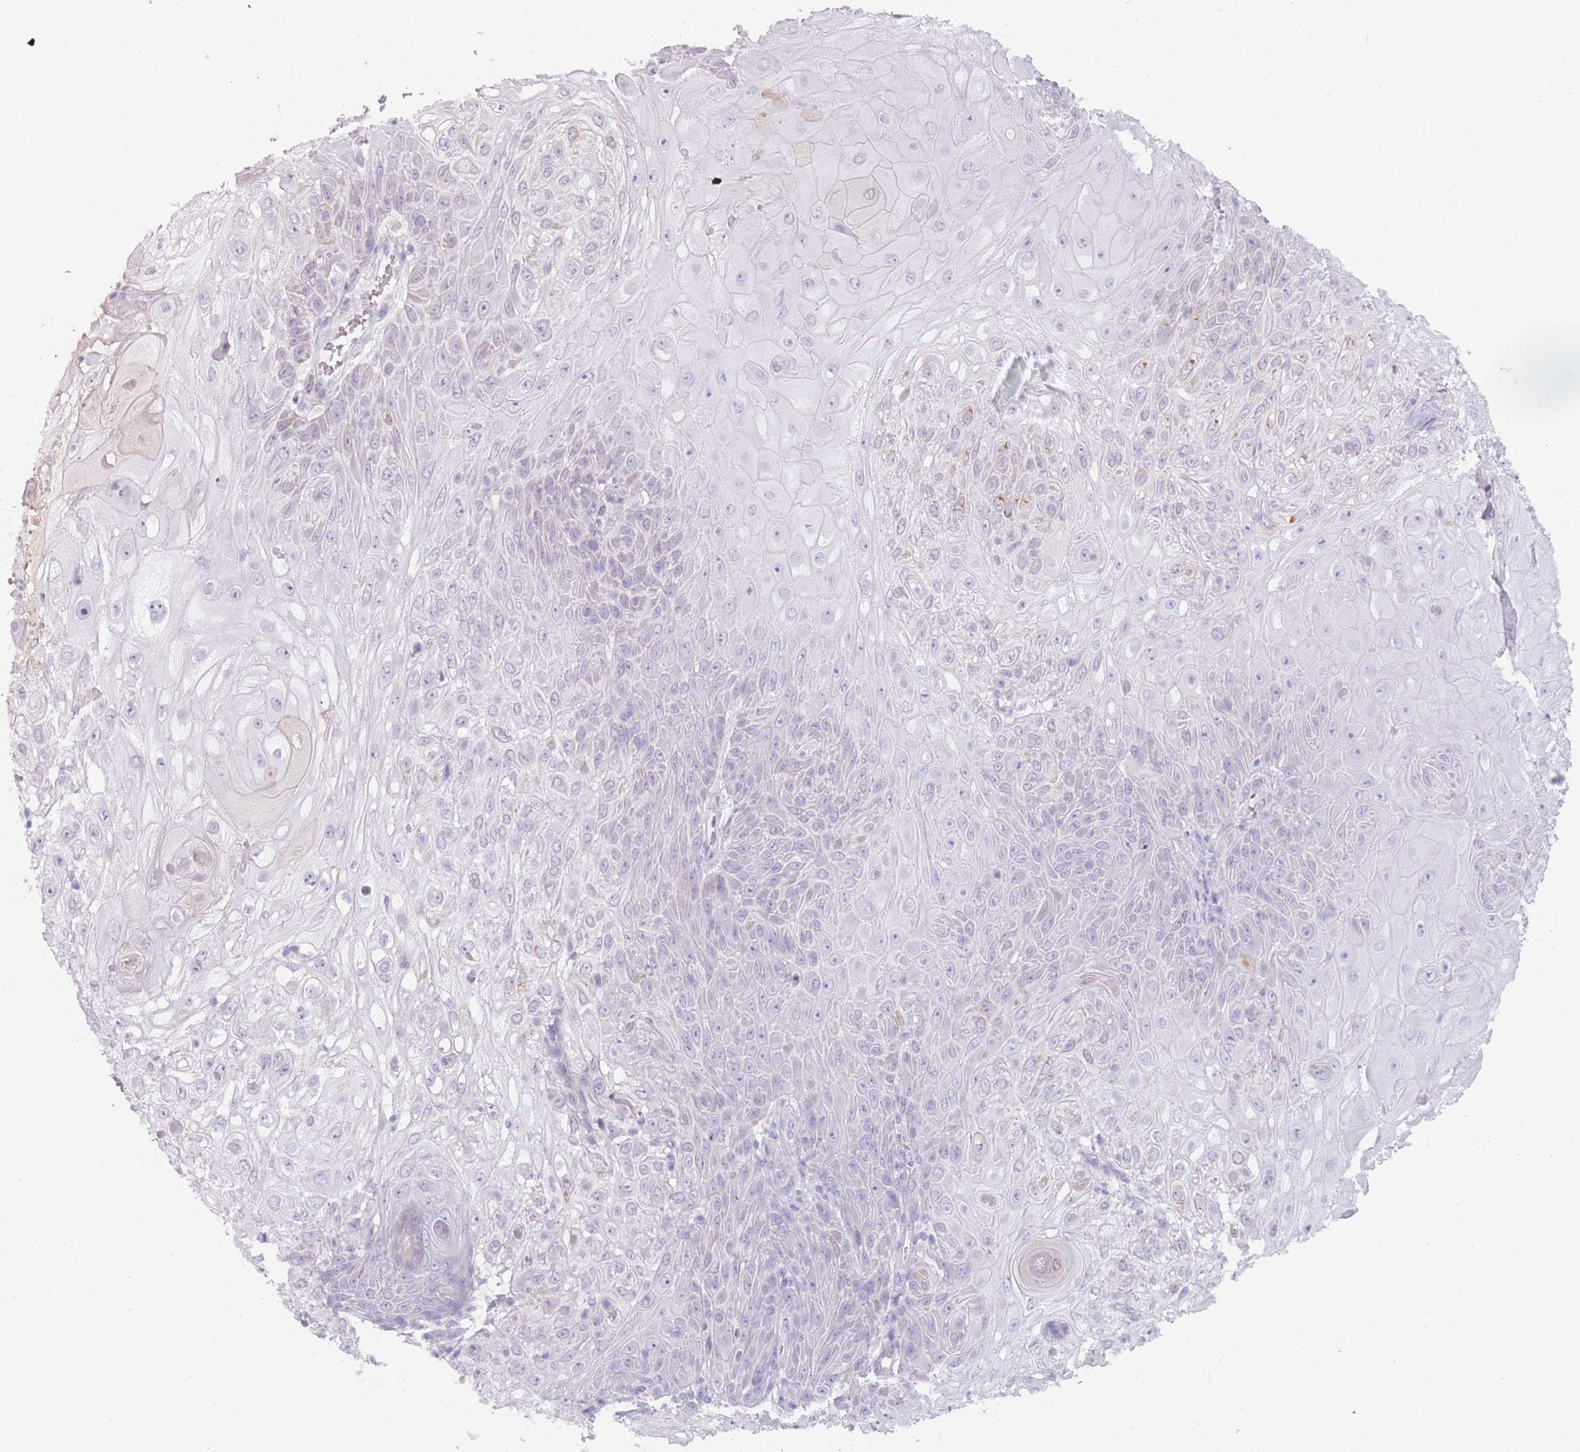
{"staining": {"intensity": "negative", "quantity": "none", "location": "none"}, "tissue": "skin cancer", "cell_type": "Tumor cells", "image_type": "cancer", "snomed": [{"axis": "morphology", "description": "Normal tissue, NOS"}, {"axis": "morphology", "description": "Squamous cell carcinoma, NOS"}, {"axis": "topography", "description": "Skin"}, {"axis": "topography", "description": "Cartilage tissue"}], "caption": "There is no significant expression in tumor cells of skin squamous cell carcinoma.", "gene": "DDX4", "patient": {"sex": "female", "age": 79}}